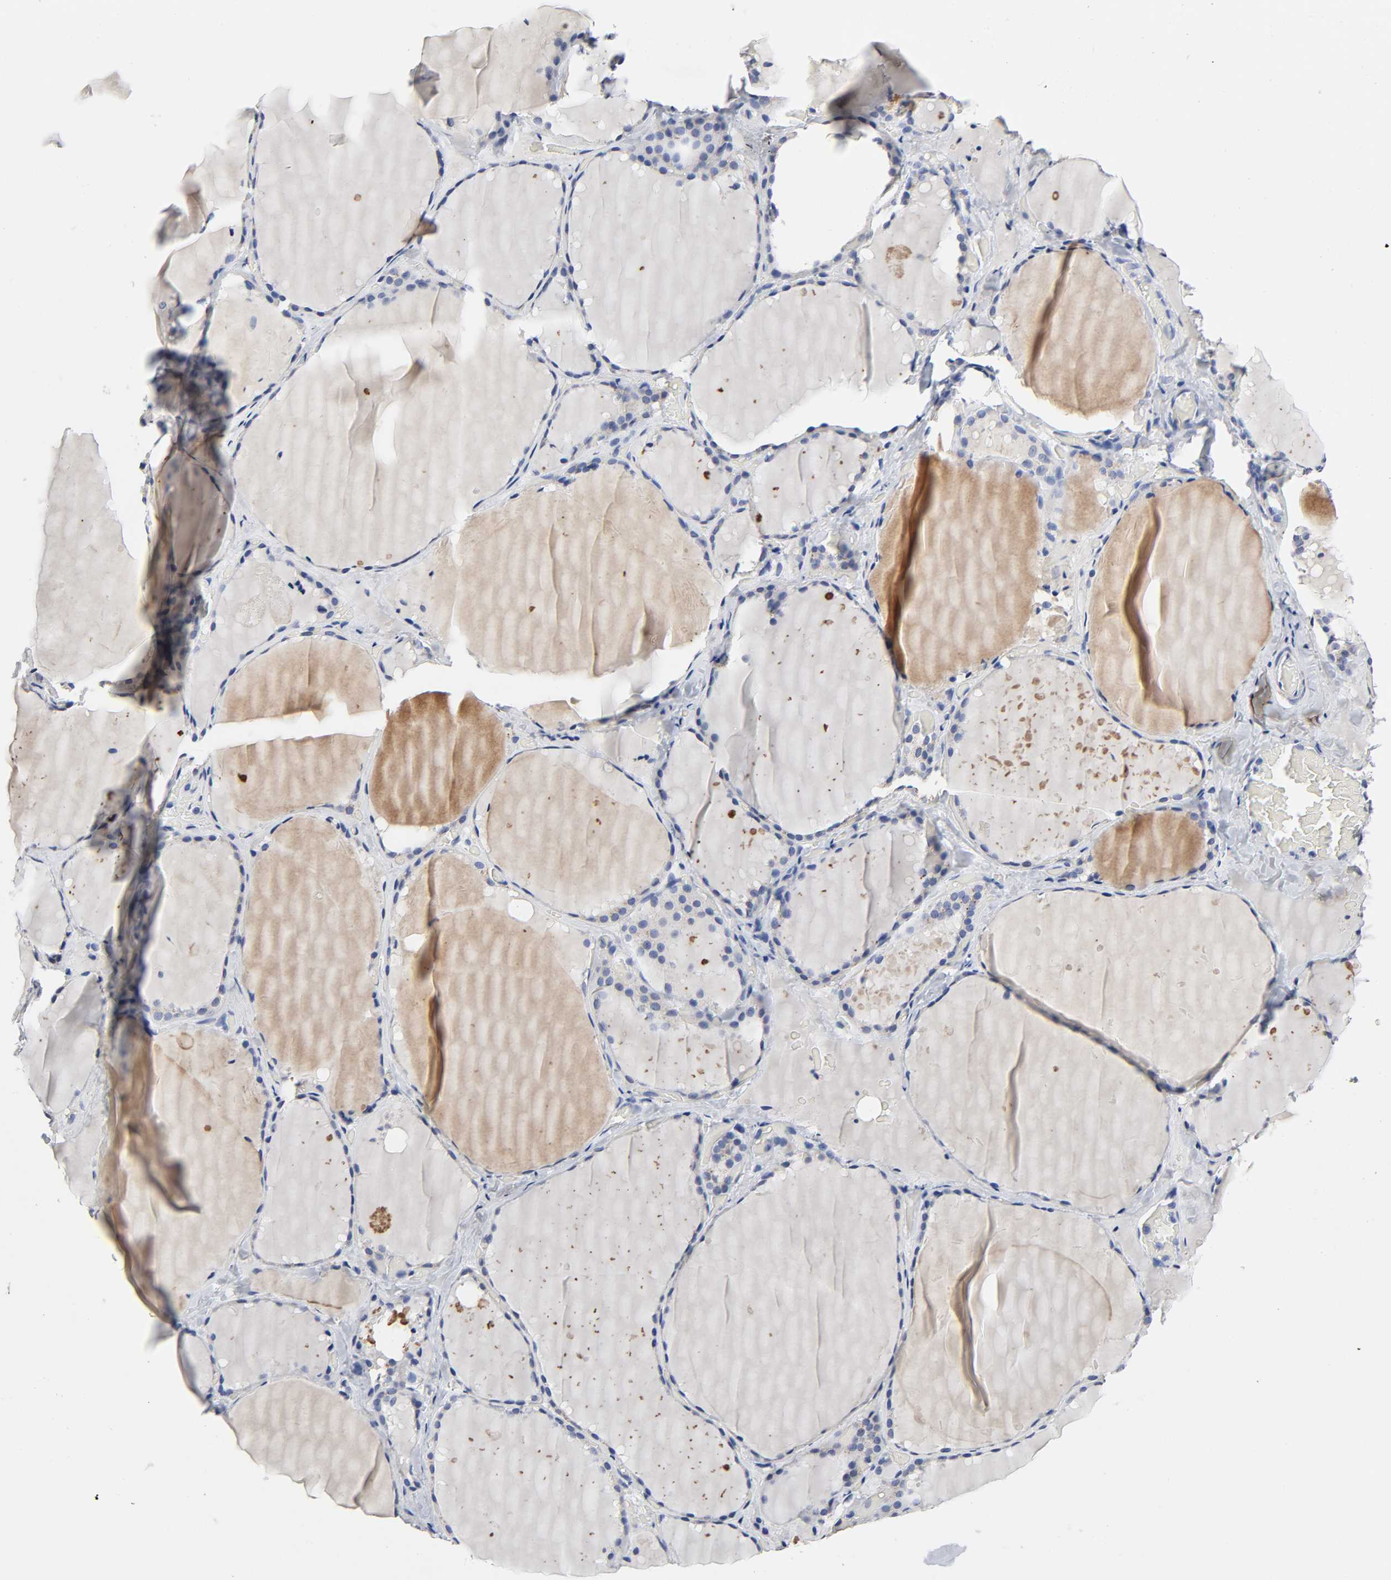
{"staining": {"intensity": "weak", "quantity": "<25%", "location": "cytoplasmic/membranous"}, "tissue": "thyroid gland", "cell_type": "Glandular cells", "image_type": "normal", "snomed": [{"axis": "morphology", "description": "Normal tissue, NOS"}, {"axis": "topography", "description": "Thyroid gland"}], "caption": "This micrograph is of unremarkable thyroid gland stained with immunohistochemistry to label a protein in brown with the nuclei are counter-stained blue. There is no positivity in glandular cells.", "gene": "AOPEP", "patient": {"sex": "female", "age": 22}}